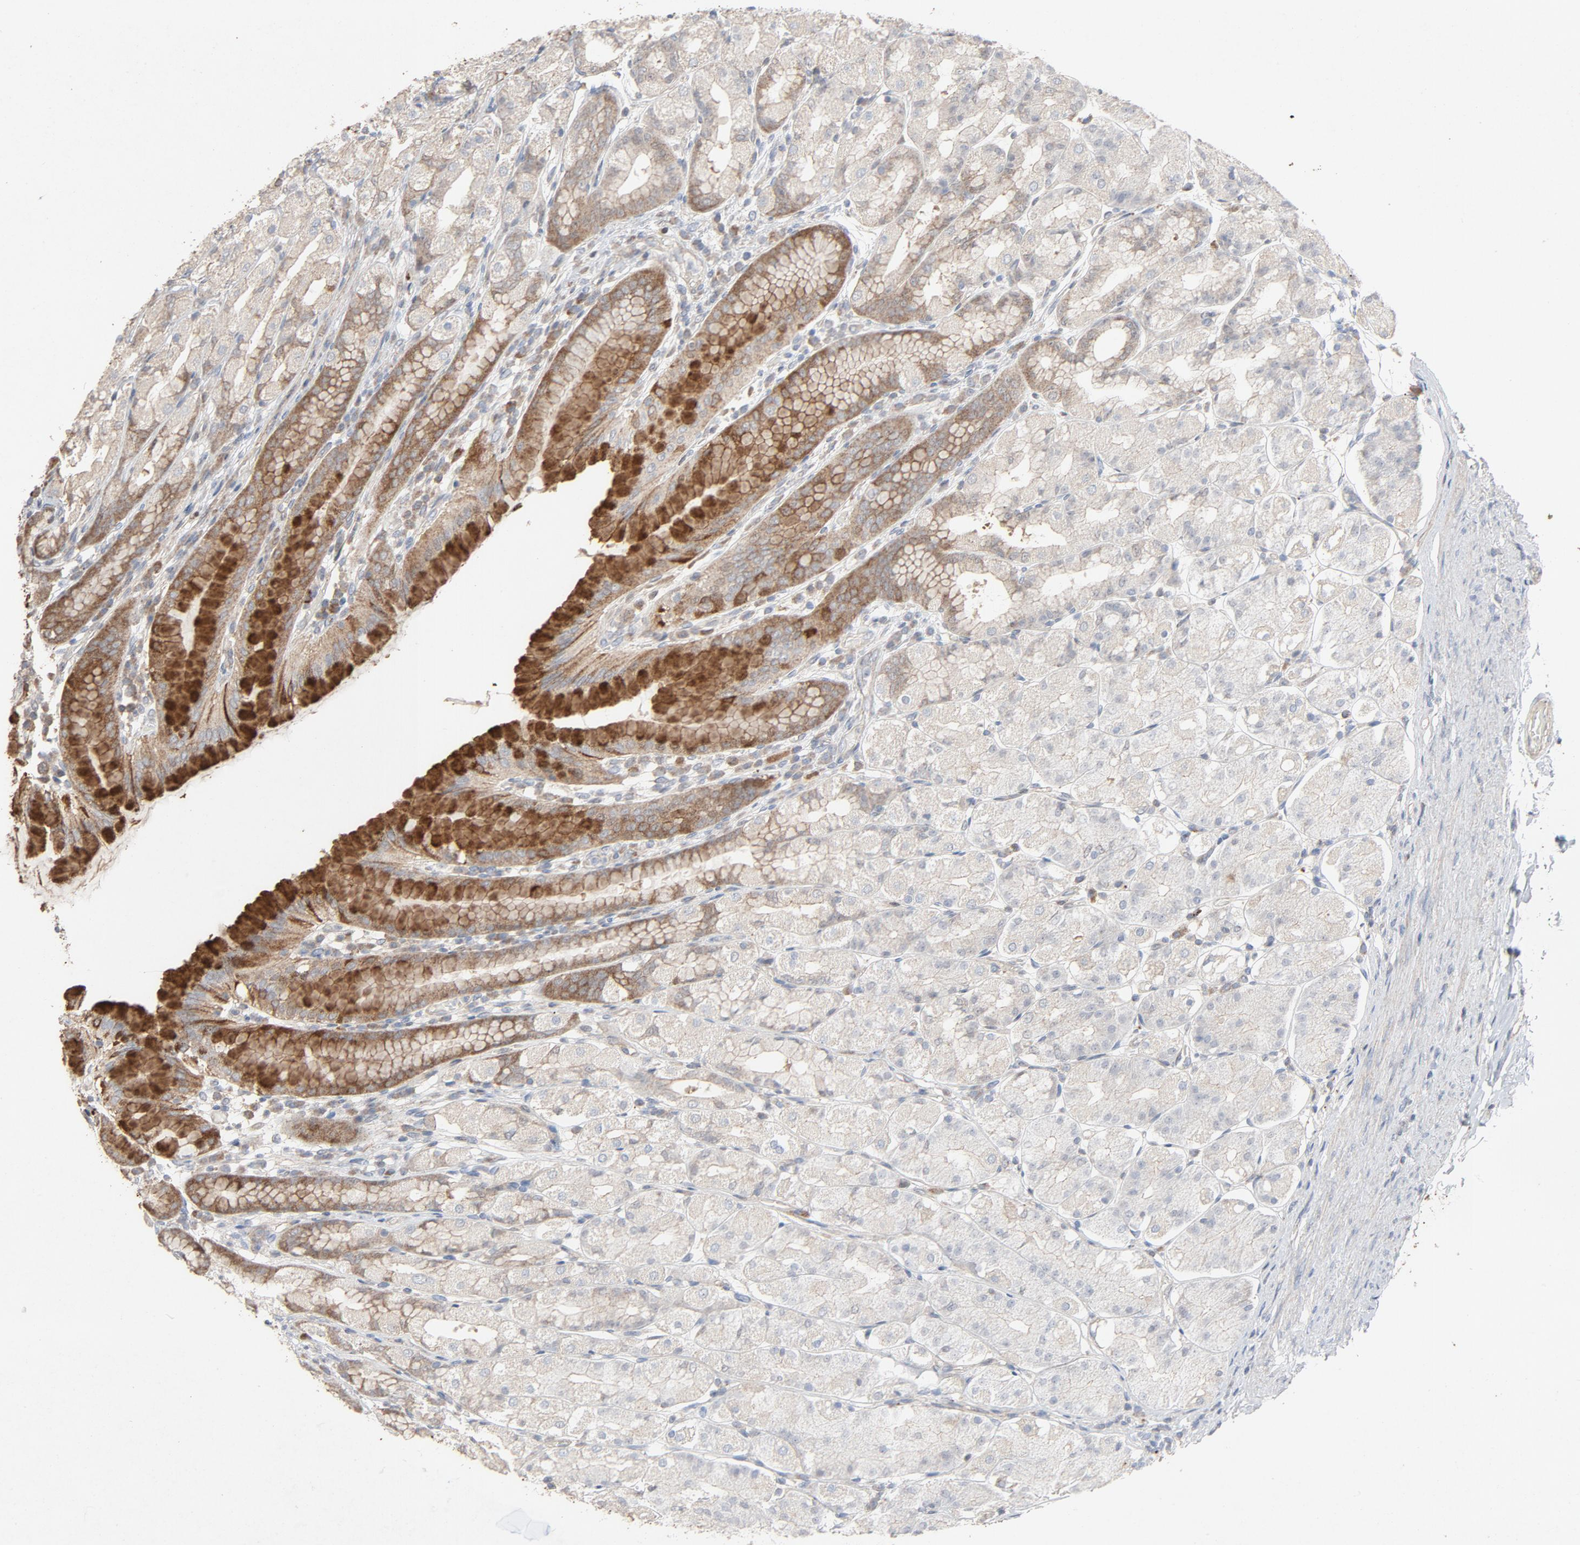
{"staining": {"intensity": "strong", "quantity": "<25%", "location": "cytoplasmic/membranous"}, "tissue": "stomach", "cell_type": "Glandular cells", "image_type": "normal", "snomed": [{"axis": "morphology", "description": "Normal tissue, NOS"}, {"axis": "topography", "description": "Stomach, upper"}], "caption": "A brown stain highlights strong cytoplasmic/membranous staining of a protein in glandular cells of benign human stomach. (brown staining indicates protein expression, while blue staining denotes nuclei).", "gene": "CDK6", "patient": {"sex": "male", "age": 68}}